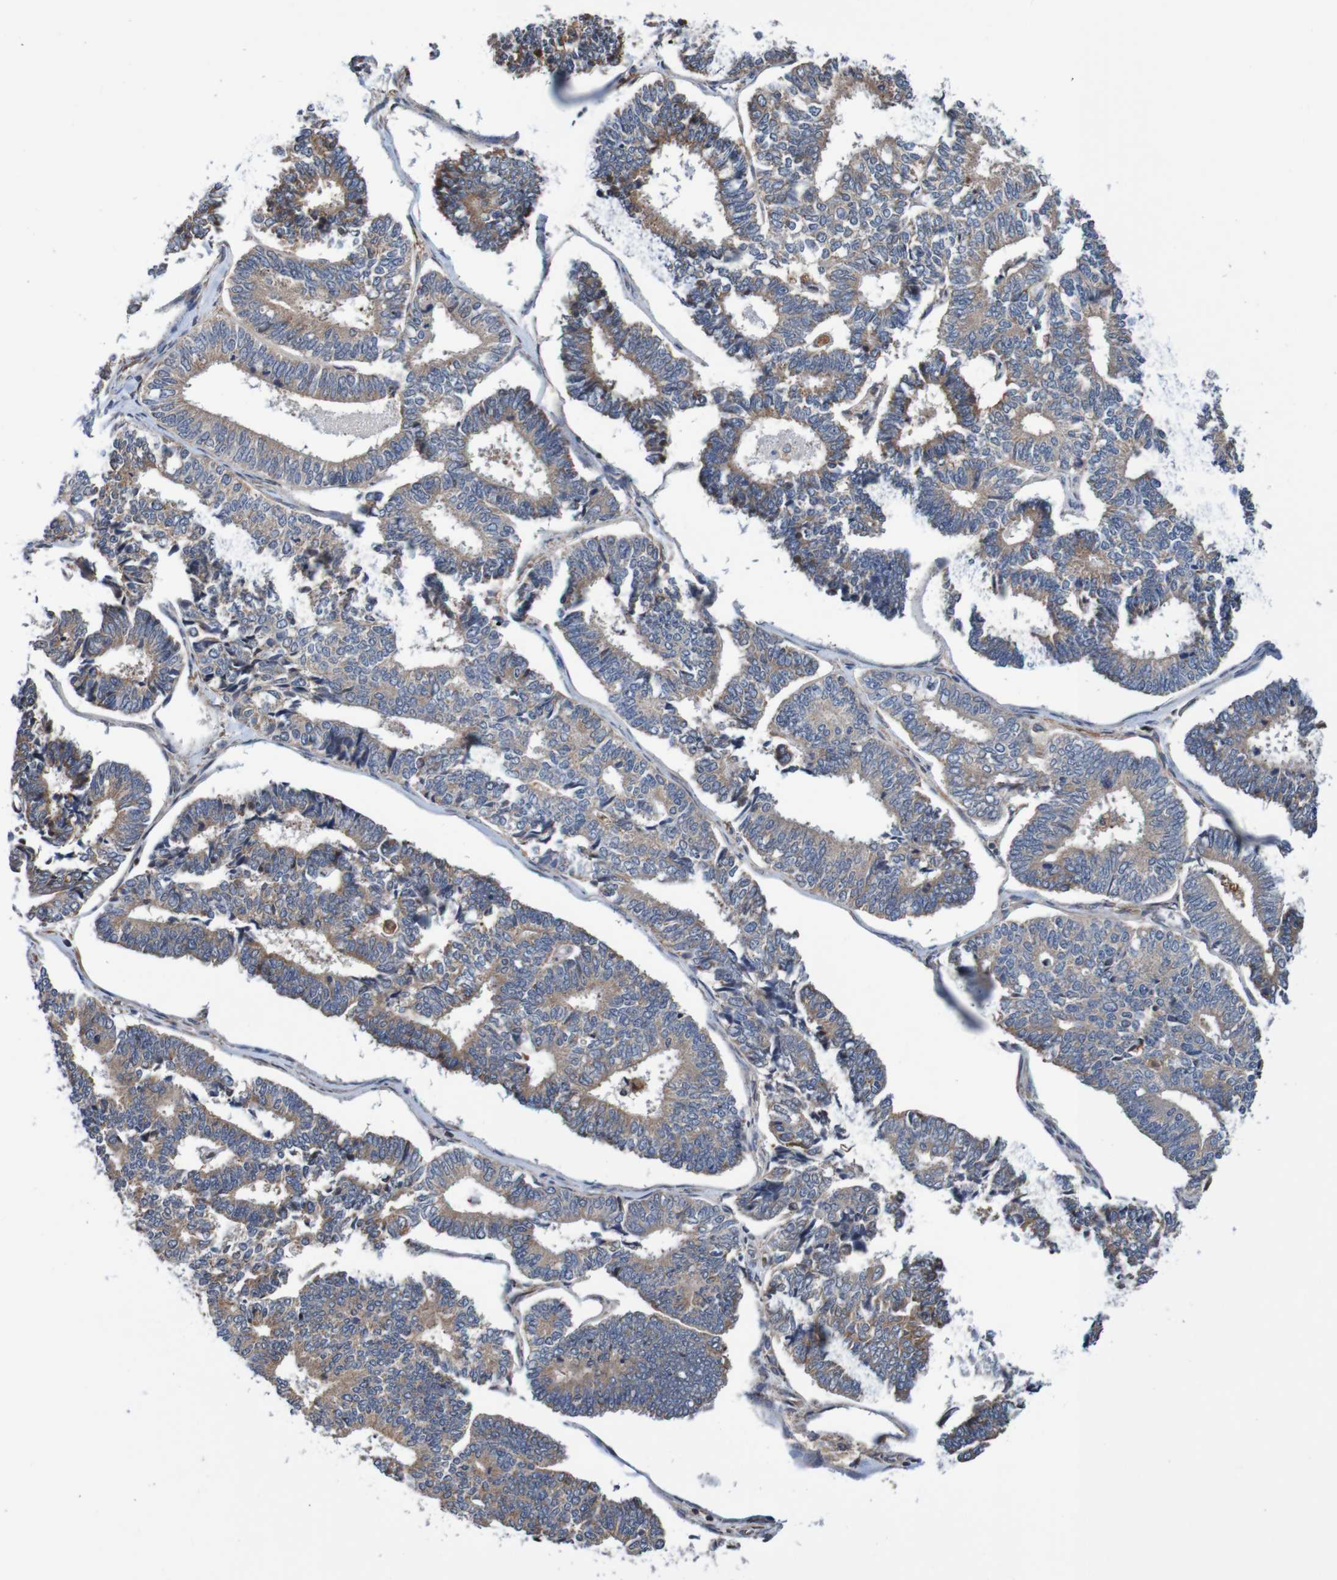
{"staining": {"intensity": "weak", "quantity": ">75%", "location": "cytoplasmic/membranous"}, "tissue": "endometrial cancer", "cell_type": "Tumor cells", "image_type": "cancer", "snomed": [{"axis": "morphology", "description": "Adenocarcinoma, NOS"}, {"axis": "topography", "description": "Endometrium"}], "caption": "A high-resolution micrograph shows immunohistochemistry (IHC) staining of endometrial cancer, which shows weak cytoplasmic/membranous staining in about >75% of tumor cells.", "gene": "AXIN1", "patient": {"sex": "female", "age": 70}}